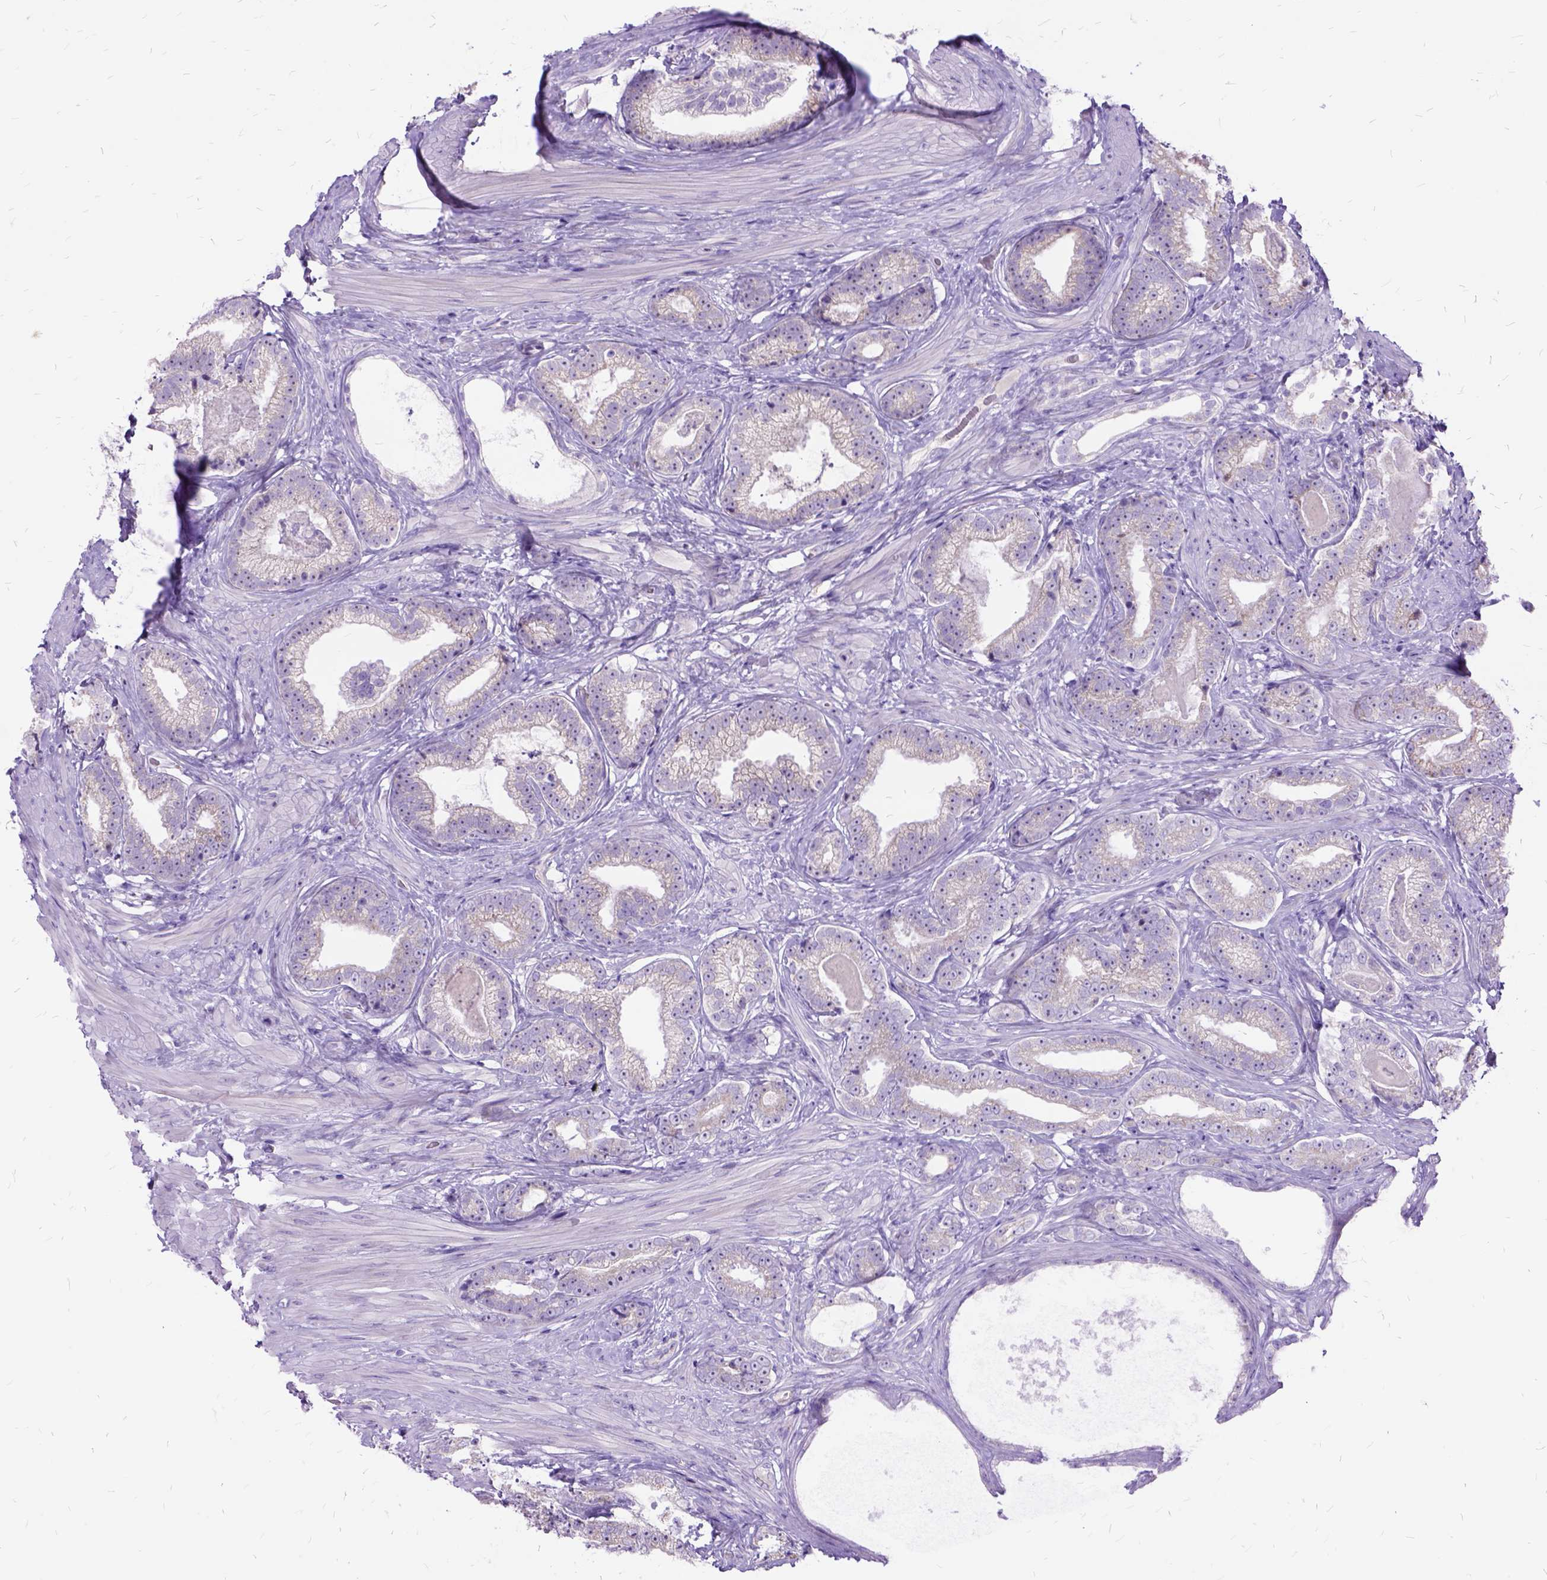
{"staining": {"intensity": "negative", "quantity": "none", "location": "none"}, "tissue": "prostate cancer", "cell_type": "Tumor cells", "image_type": "cancer", "snomed": [{"axis": "morphology", "description": "Adenocarcinoma, Low grade"}, {"axis": "topography", "description": "Prostate"}], "caption": "Immunohistochemistry micrograph of neoplastic tissue: human prostate cancer (low-grade adenocarcinoma) stained with DAB (3,3'-diaminobenzidine) exhibits no significant protein positivity in tumor cells. (Stains: DAB immunohistochemistry (IHC) with hematoxylin counter stain, Microscopy: brightfield microscopy at high magnification).", "gene": "CTAG2", "patient": {"sex": "male", "age": 61}}